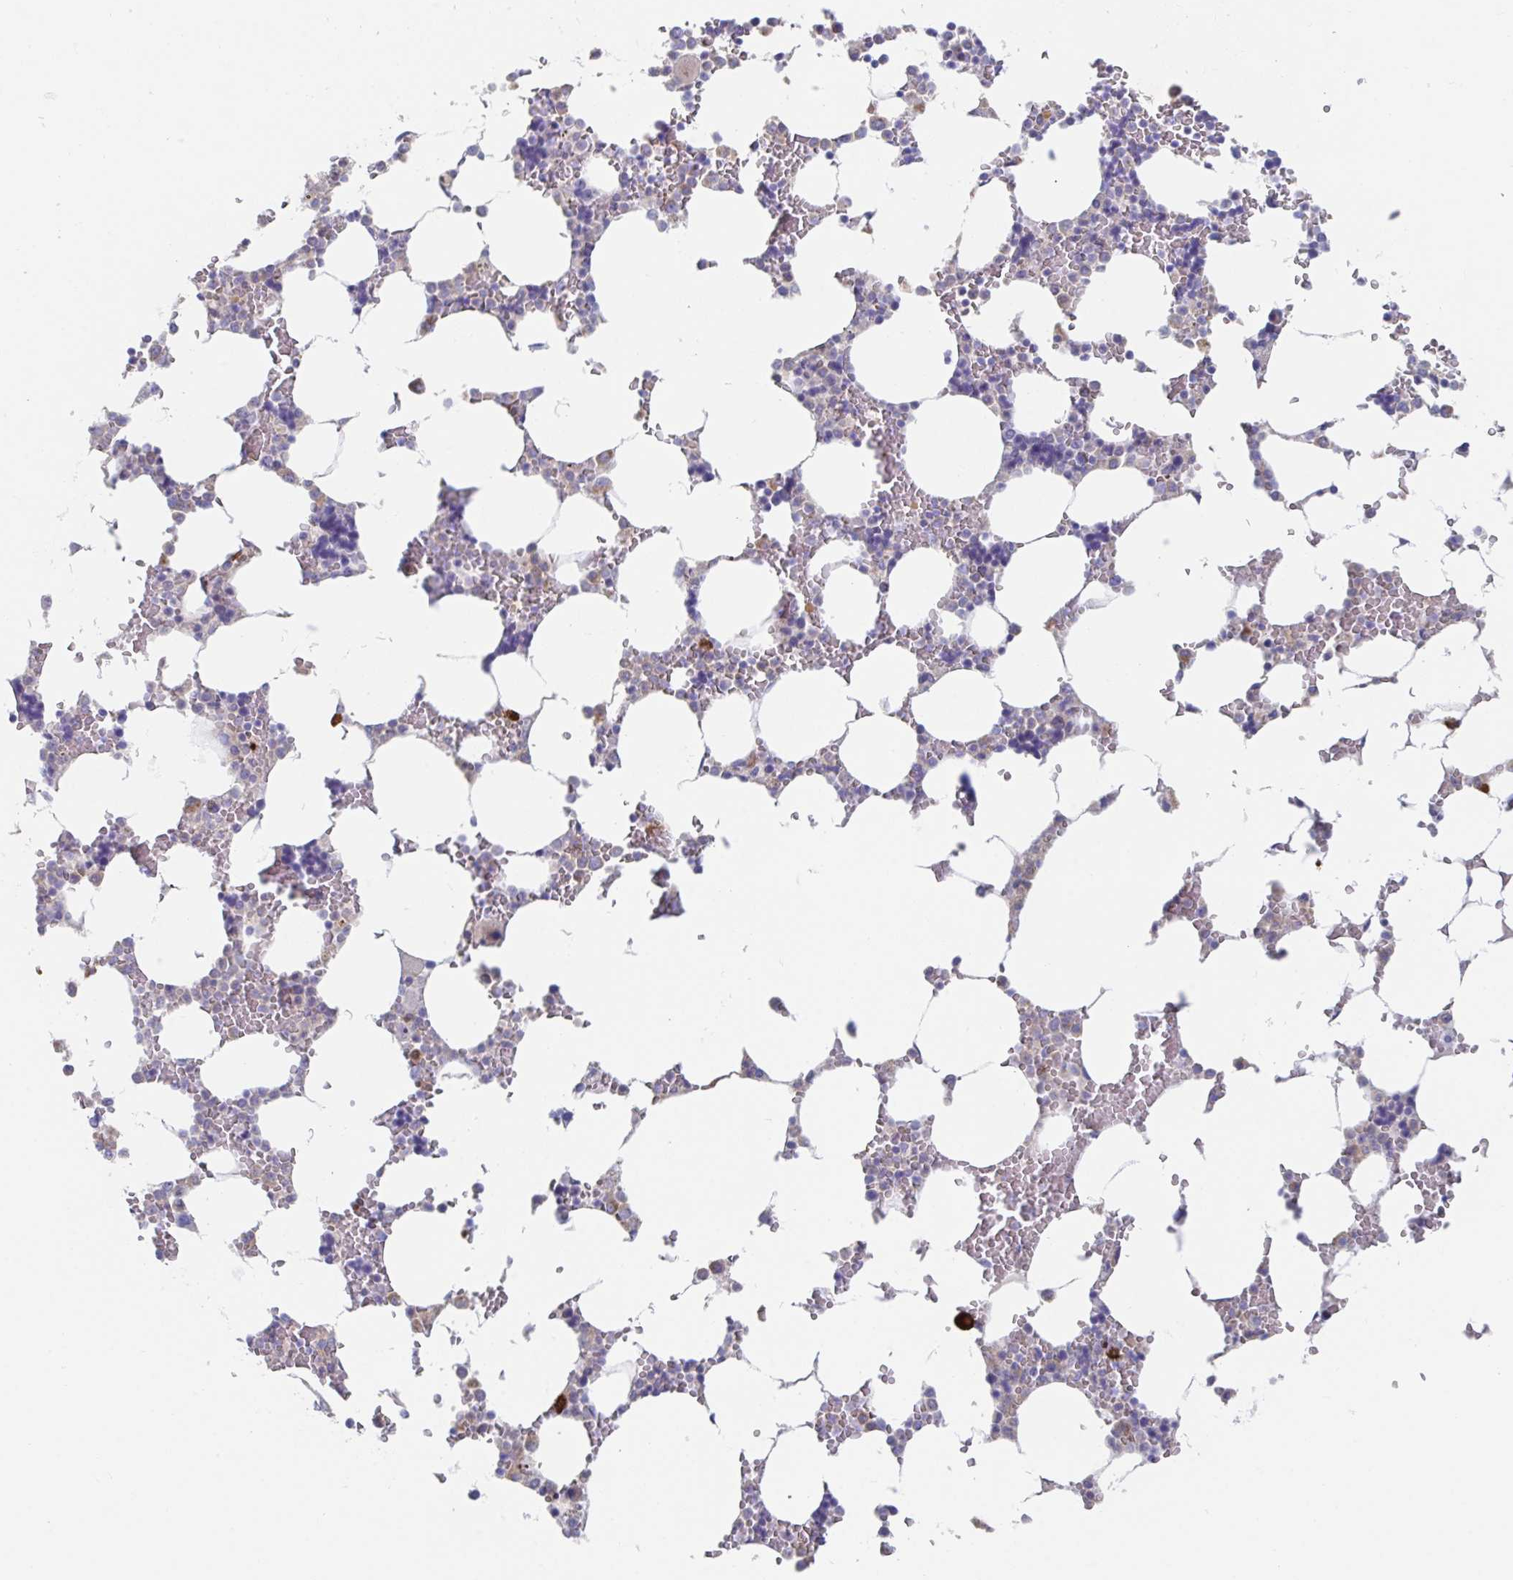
{"staining": {"intensity": "strong", "quantity": "<25%", "location": "cytoplasmic/membranous"}, "tissue": "bone marrow", "cell_type": "Hematopoietic cells", "image_type": "normal", "snomed": [{"axis": "morphology", "description": "Normal tissue, NOS"}, {"axis": "topography", "description": "Bone marrow"}], "caption": "Protein expression analysis of normal bone marrow demonstrates strong cytoplasmic/membranous staining in approximately <25% of hematopoietic cells. The staining is performed using DAB (3,3'-diaminobenzidine) brown chromogen to label protein expression. The nuclei are counter-stained blue using hematoxylin.", "gene": "KCNK5", "patient": {"sex": "male", "age": 64}}